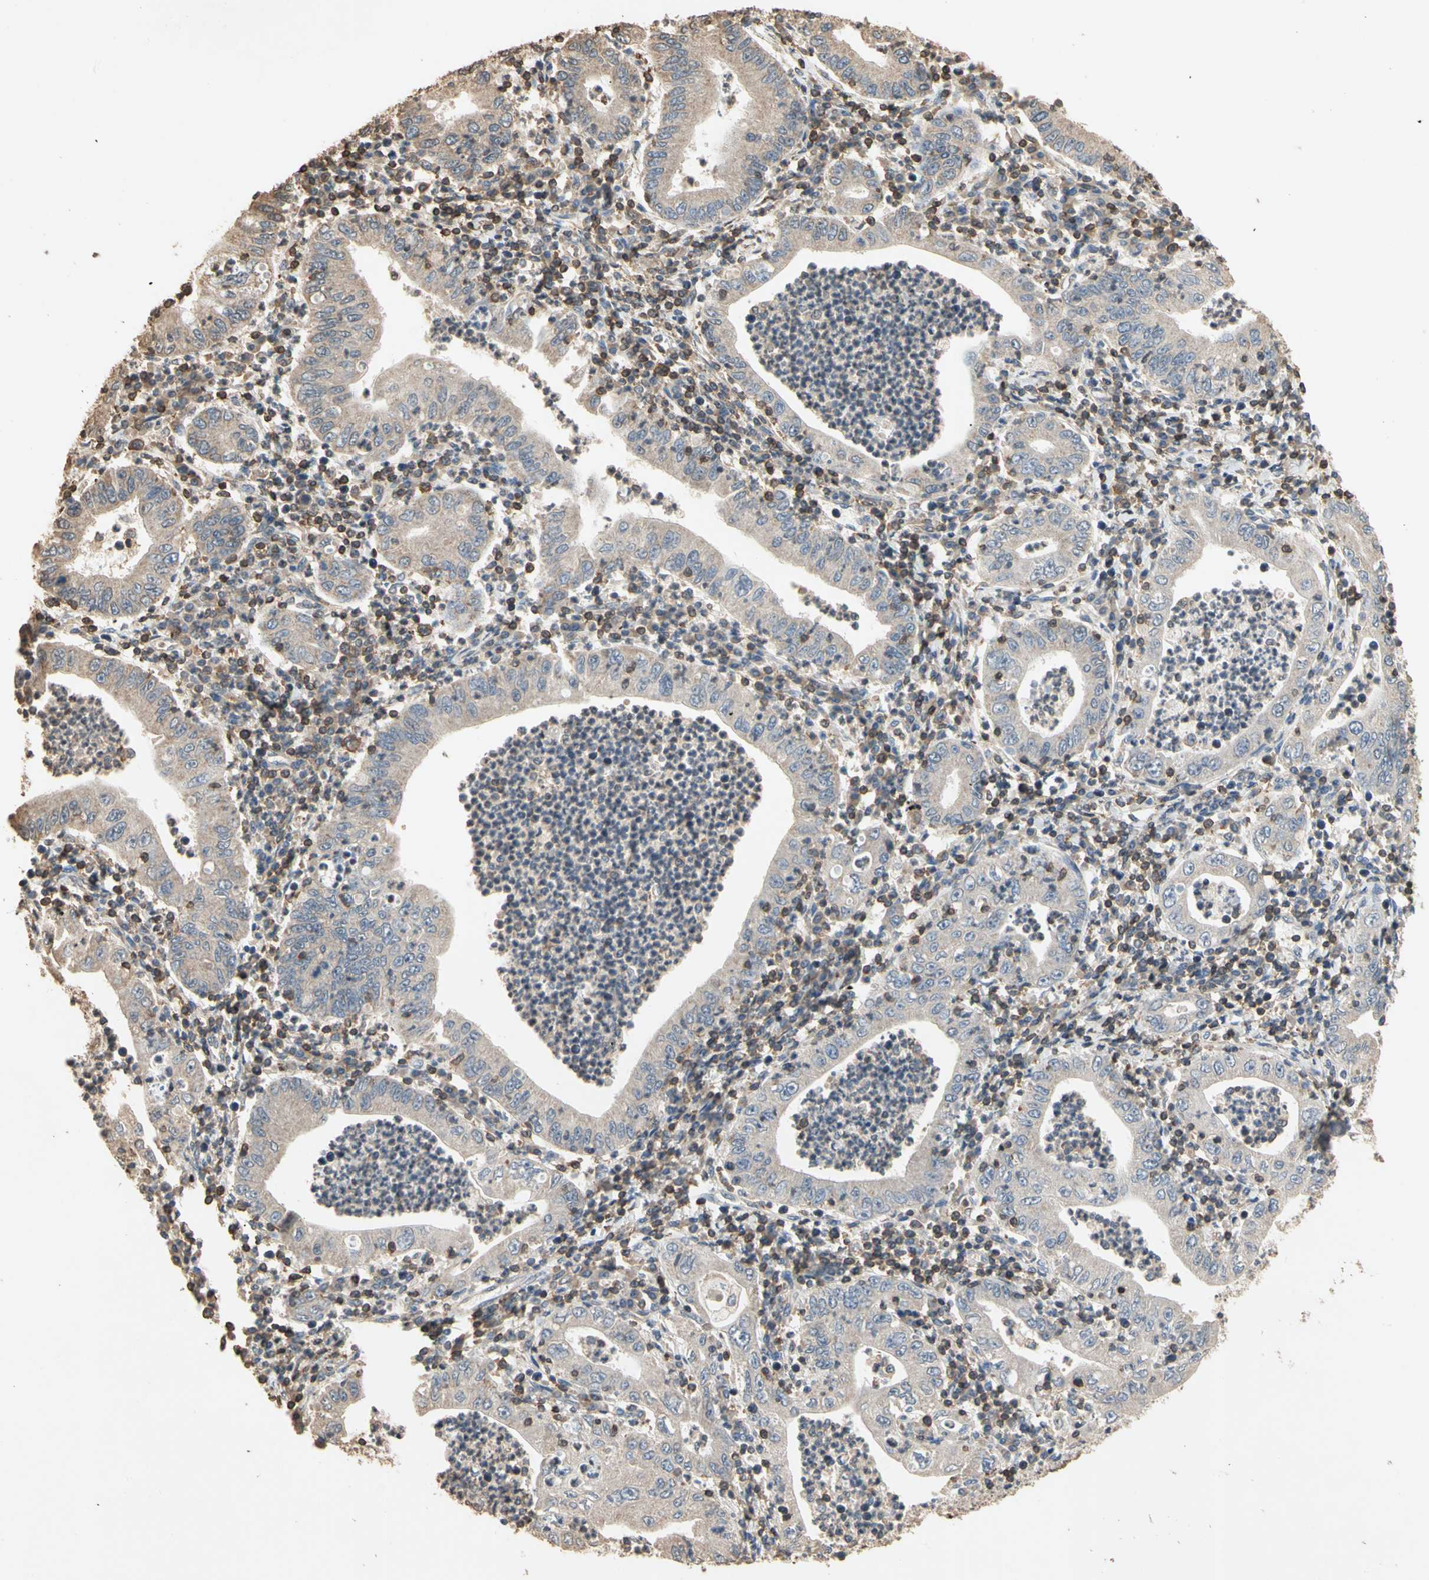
{"staining": {"intensity": "weak", "quantity": "<25%", "location": "cytoplasmic/membranous"}, "tissue": "stomach cancer", "cell_type": "Tumor cells", "image_type": "cancer", "snomed": [{"axis": "morphology", "description": "Normal tissue, NOS"}, {"axis": "morphology", "description": "Adenocarcinoma, NOS"}, {"axis": "topography", "description": "Esophagus"}, {"axis": "topography", "description": "Stomach, upper"}, {"axis": "topography", "description": "Peripheral nerve tissue"}], "caption": "Immunohistochemistry (IHC) photomicrograph of neoplastic tissue: human adenocarcinoma (stomach) stained with DAB reveals no significant protein staining in tumor cells. (DAB (3,3'-diaminobenzidine) immunohistochemistry (IHC), high magnification).", "gene": "MAP3K10", "patient": {"sex": "male", "age": 62}}